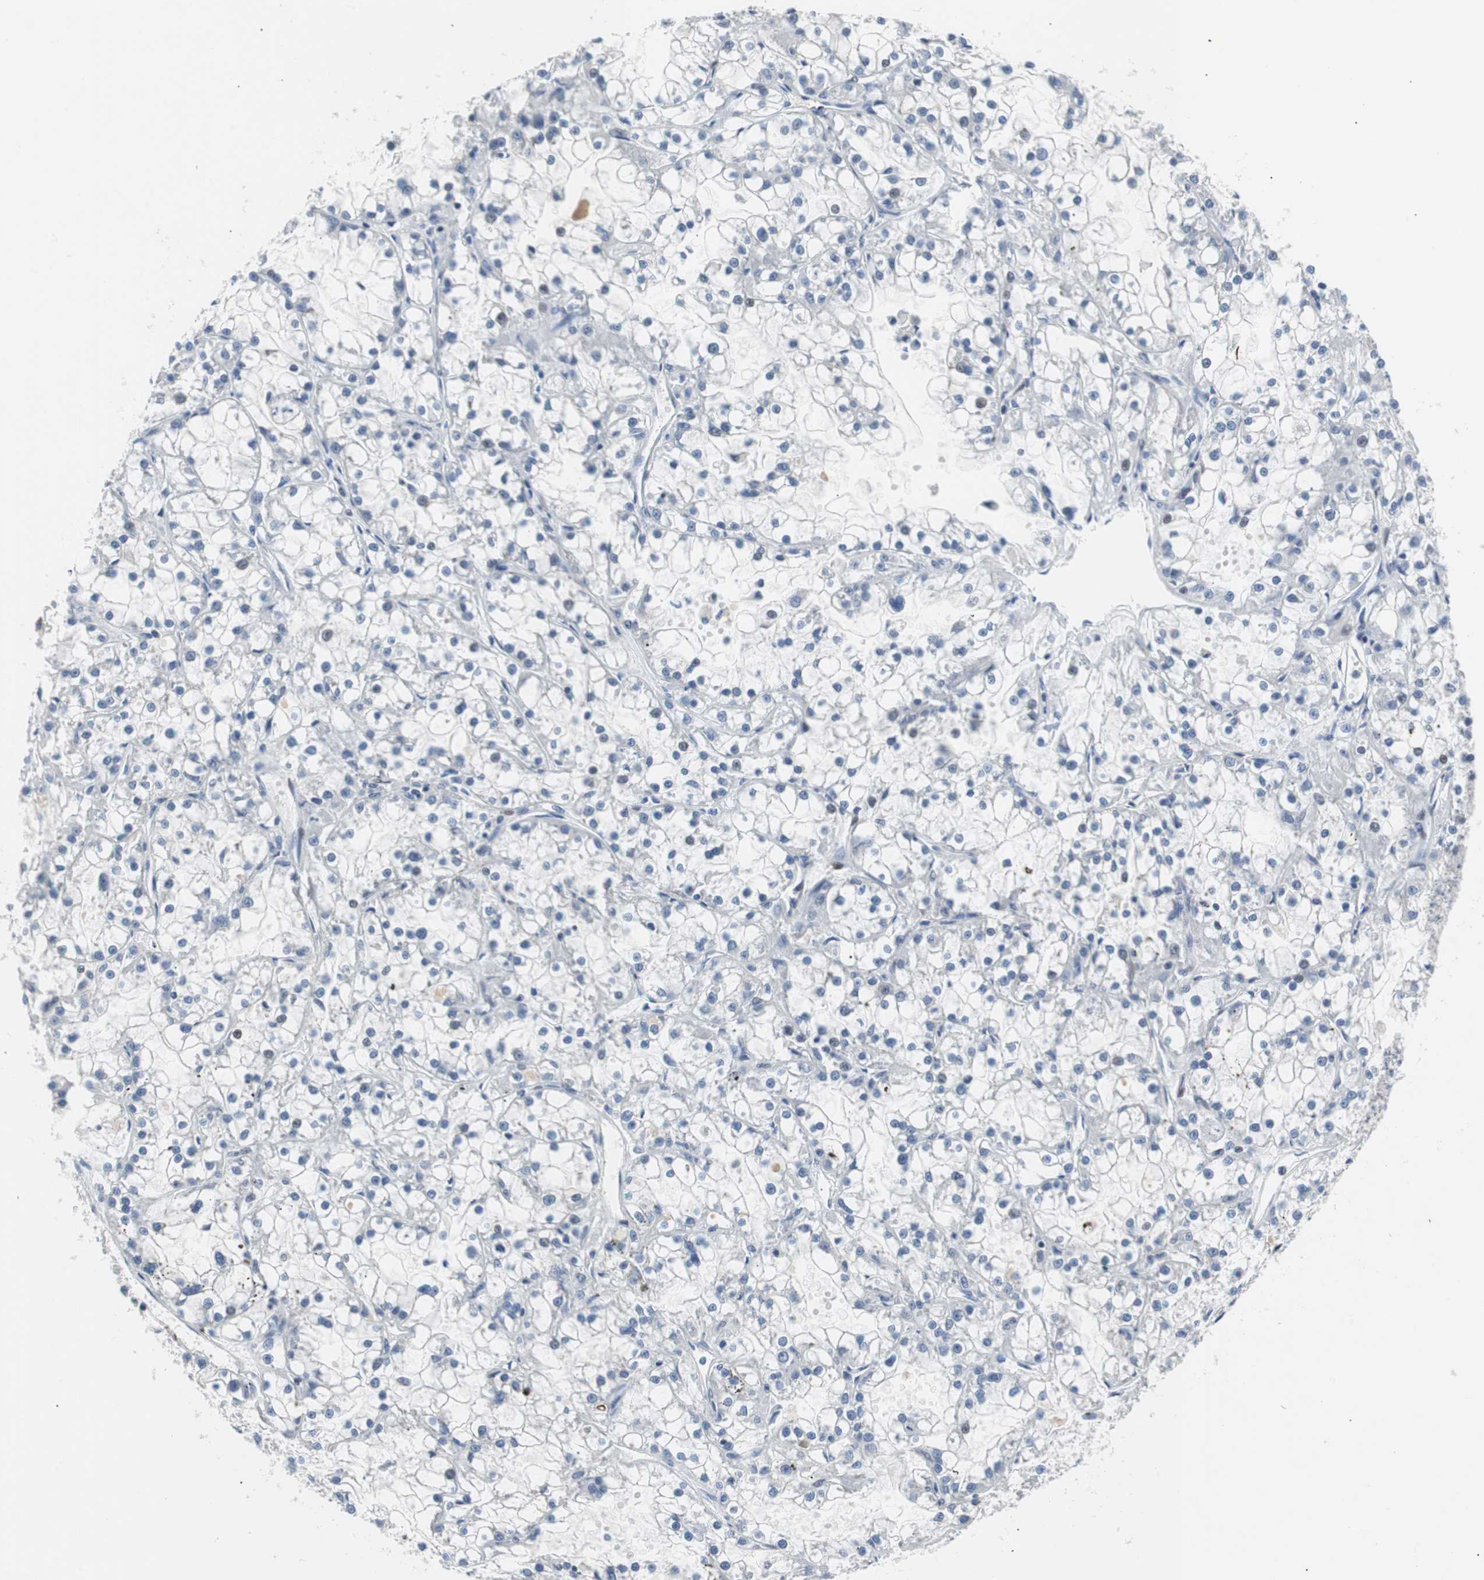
{"staining": {"intensity": "weak", "quantity": "<25%", "location": "nuclear"}, "tissue": "renal cancer", "cell_type": "Tumor cells", "image_type": "cancer", "snomed": [{"axis": "morphology", "description": "Adenocarcinoma, NOS"}, {"axis": "topography", "description": "Kidney"}], "caption": "Tumor cells show no significant protein staining in renal adenocarcinoma.", "gene": "MAP2K4", "patient": {"sex": "female", "age": 52}}